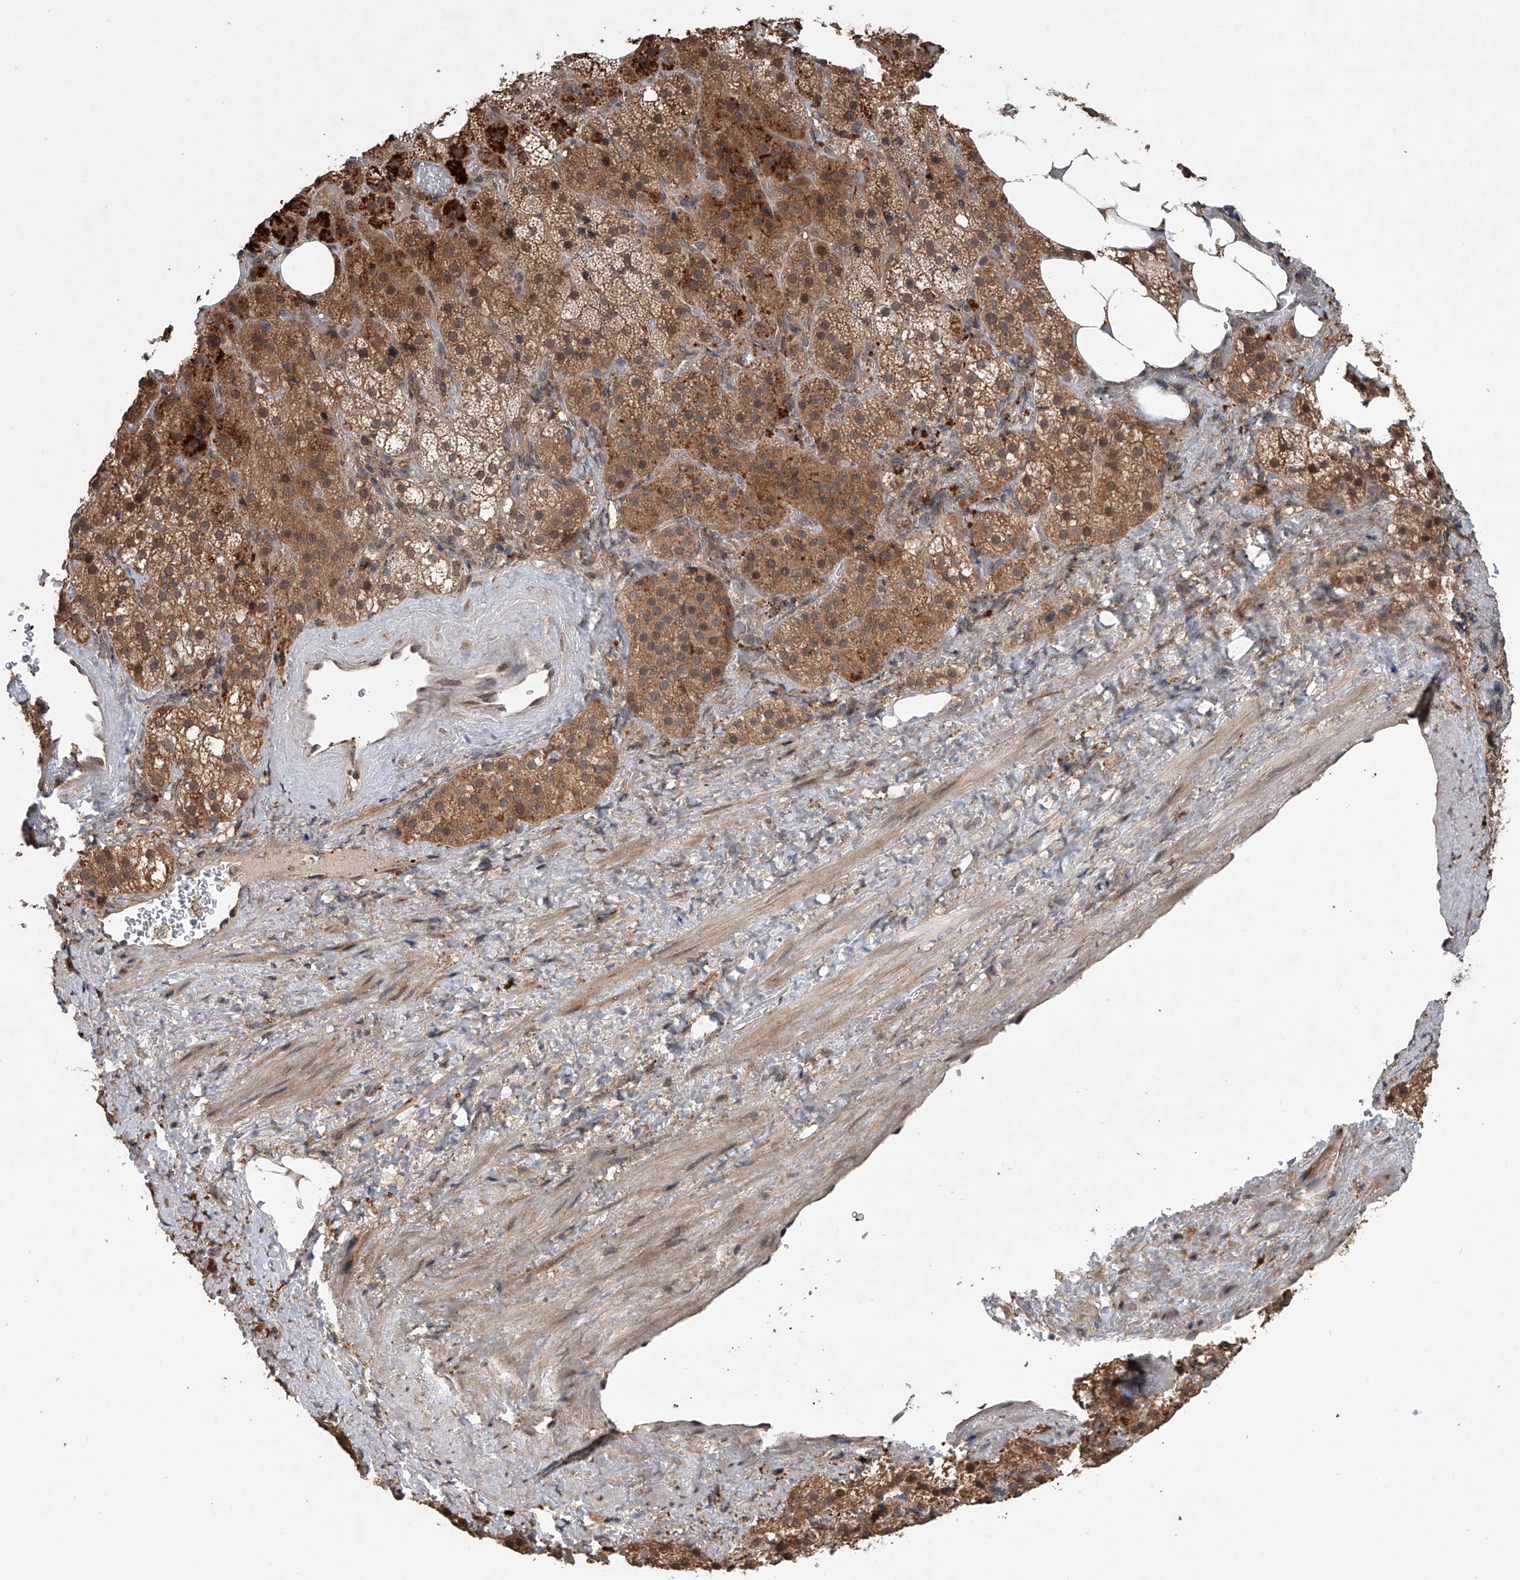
{"staining": {"intensity": "strong", "quantity": "25%-75%", "location": "cytoplasmic/membranous"}, "tissue": "adrenal gland", "cell_type": "Glandular cells", "image_type": "normal", "snomed": [{"axis": "morphology", "description": "Normal tissue, NOS"}, {"axis": "topography", "description": "Adrenal gland"}], "caption": "Immunohistochemical staining of unremarkable human adrenal gland displays high levels of strong cytoplasmic/membranous expression in about 25%-75% of glandular cells. The staining was performed using DAB (3,3'-diaminobenzidine) to visualize the protein expression in brown, while the nuclei were stained in blue with hematoxylin (Magnification: 20x).", "gene": "GEMIN8", "patient": {"sex": "female", "age": 59}}